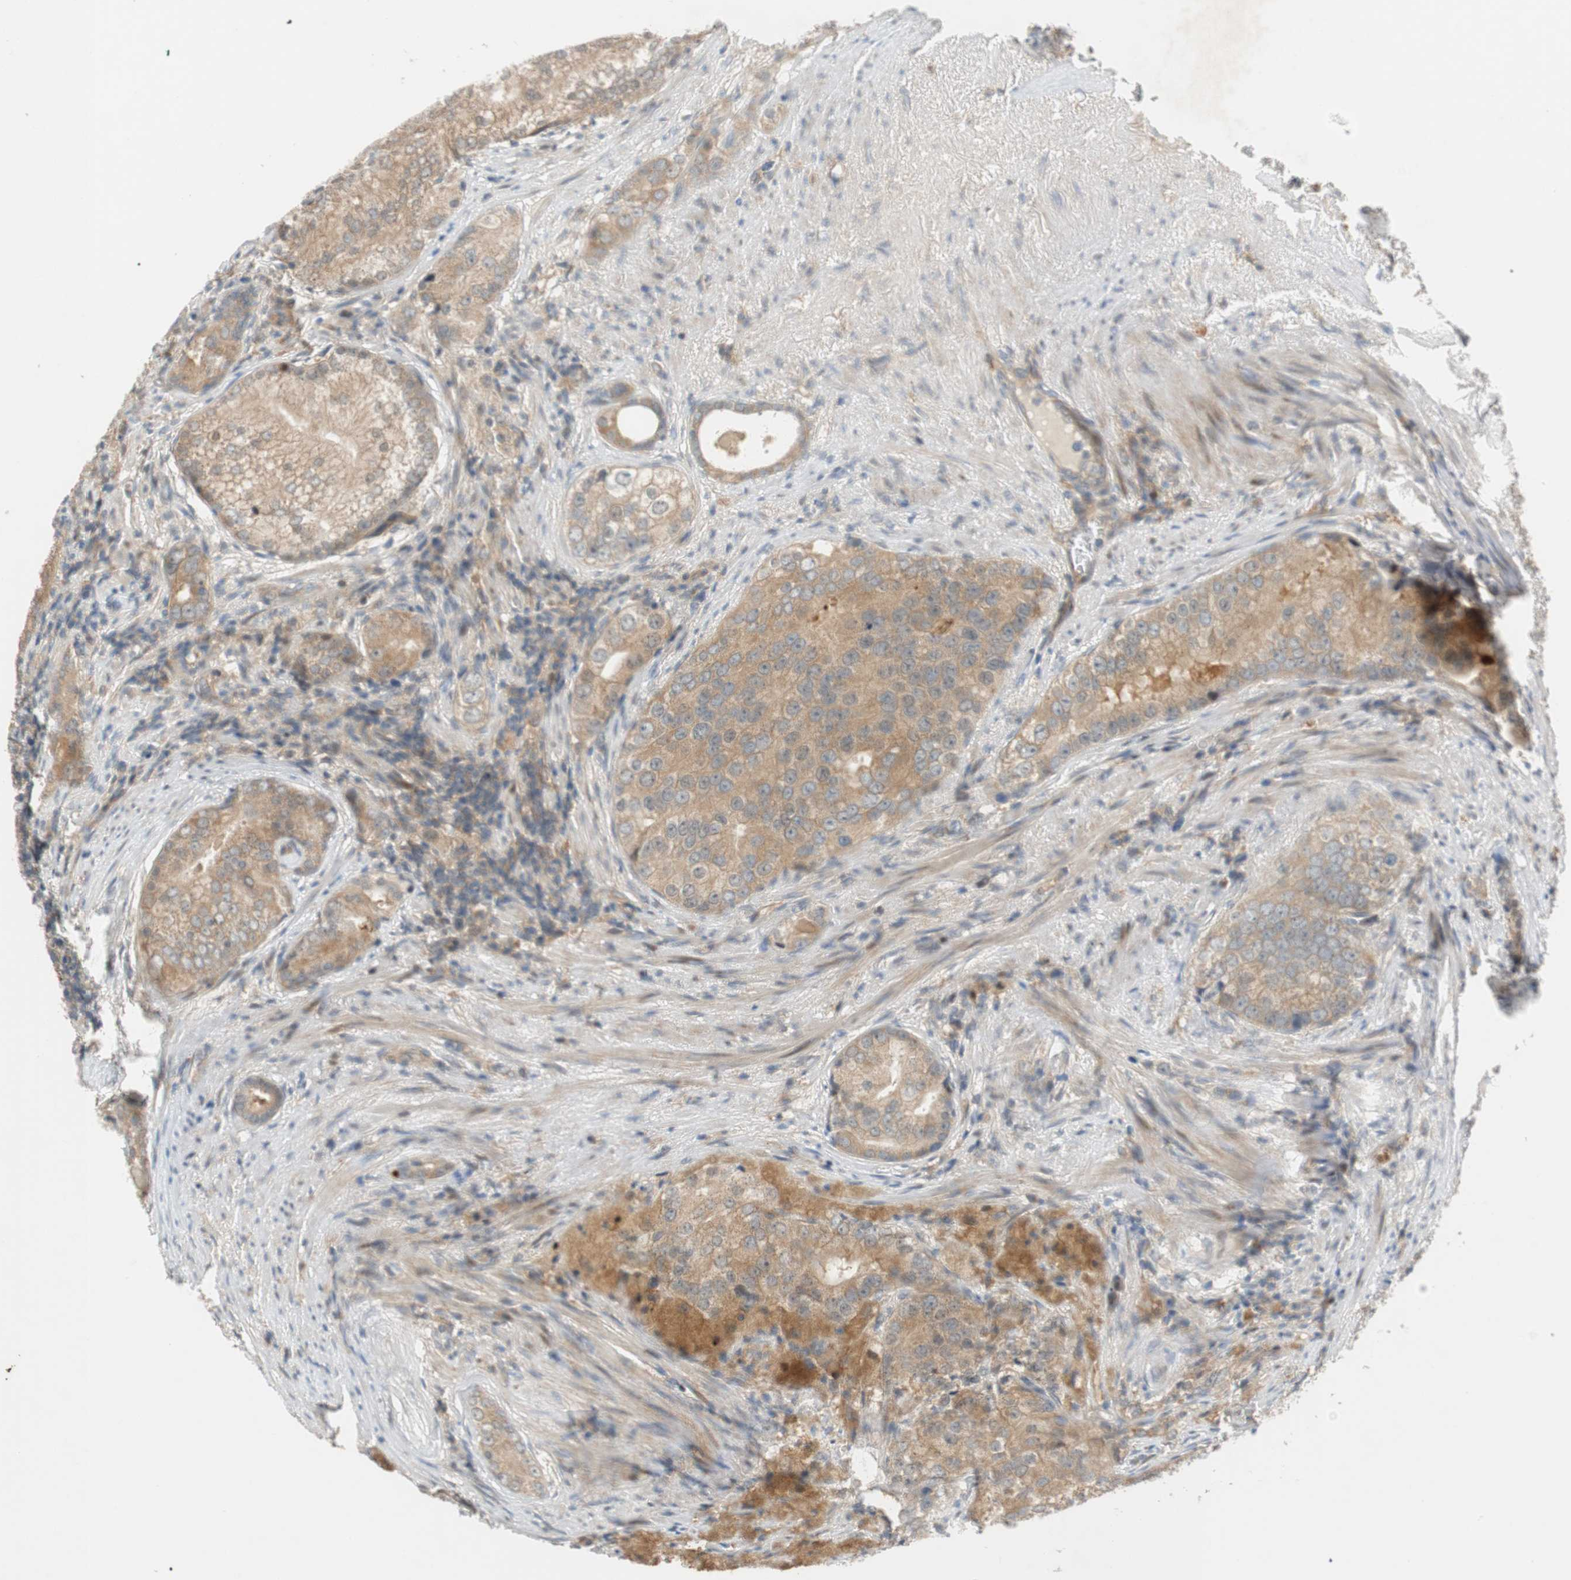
{"staining": {"intensity": "weak", "quantity": ">75%", "location": "cytoplasmic/membranous"}, "tissue": "prostate cancer", "cell_type": "Tumor cells", "image_type": "cancer", "snomed": [{"axis": "morphology", "description": "Adenocarcinoma, High grade"}, {"axis": "topography", "description": "Prostate"}], "caption": "IHC of human prostate adenocarcinoma (high-grade) shows low levels of weak cytoplasmic/membranous staining in approximately >75% of tumor cells.", "gene": "GATD1", "patient": {"sex": "male", "age": 66}}